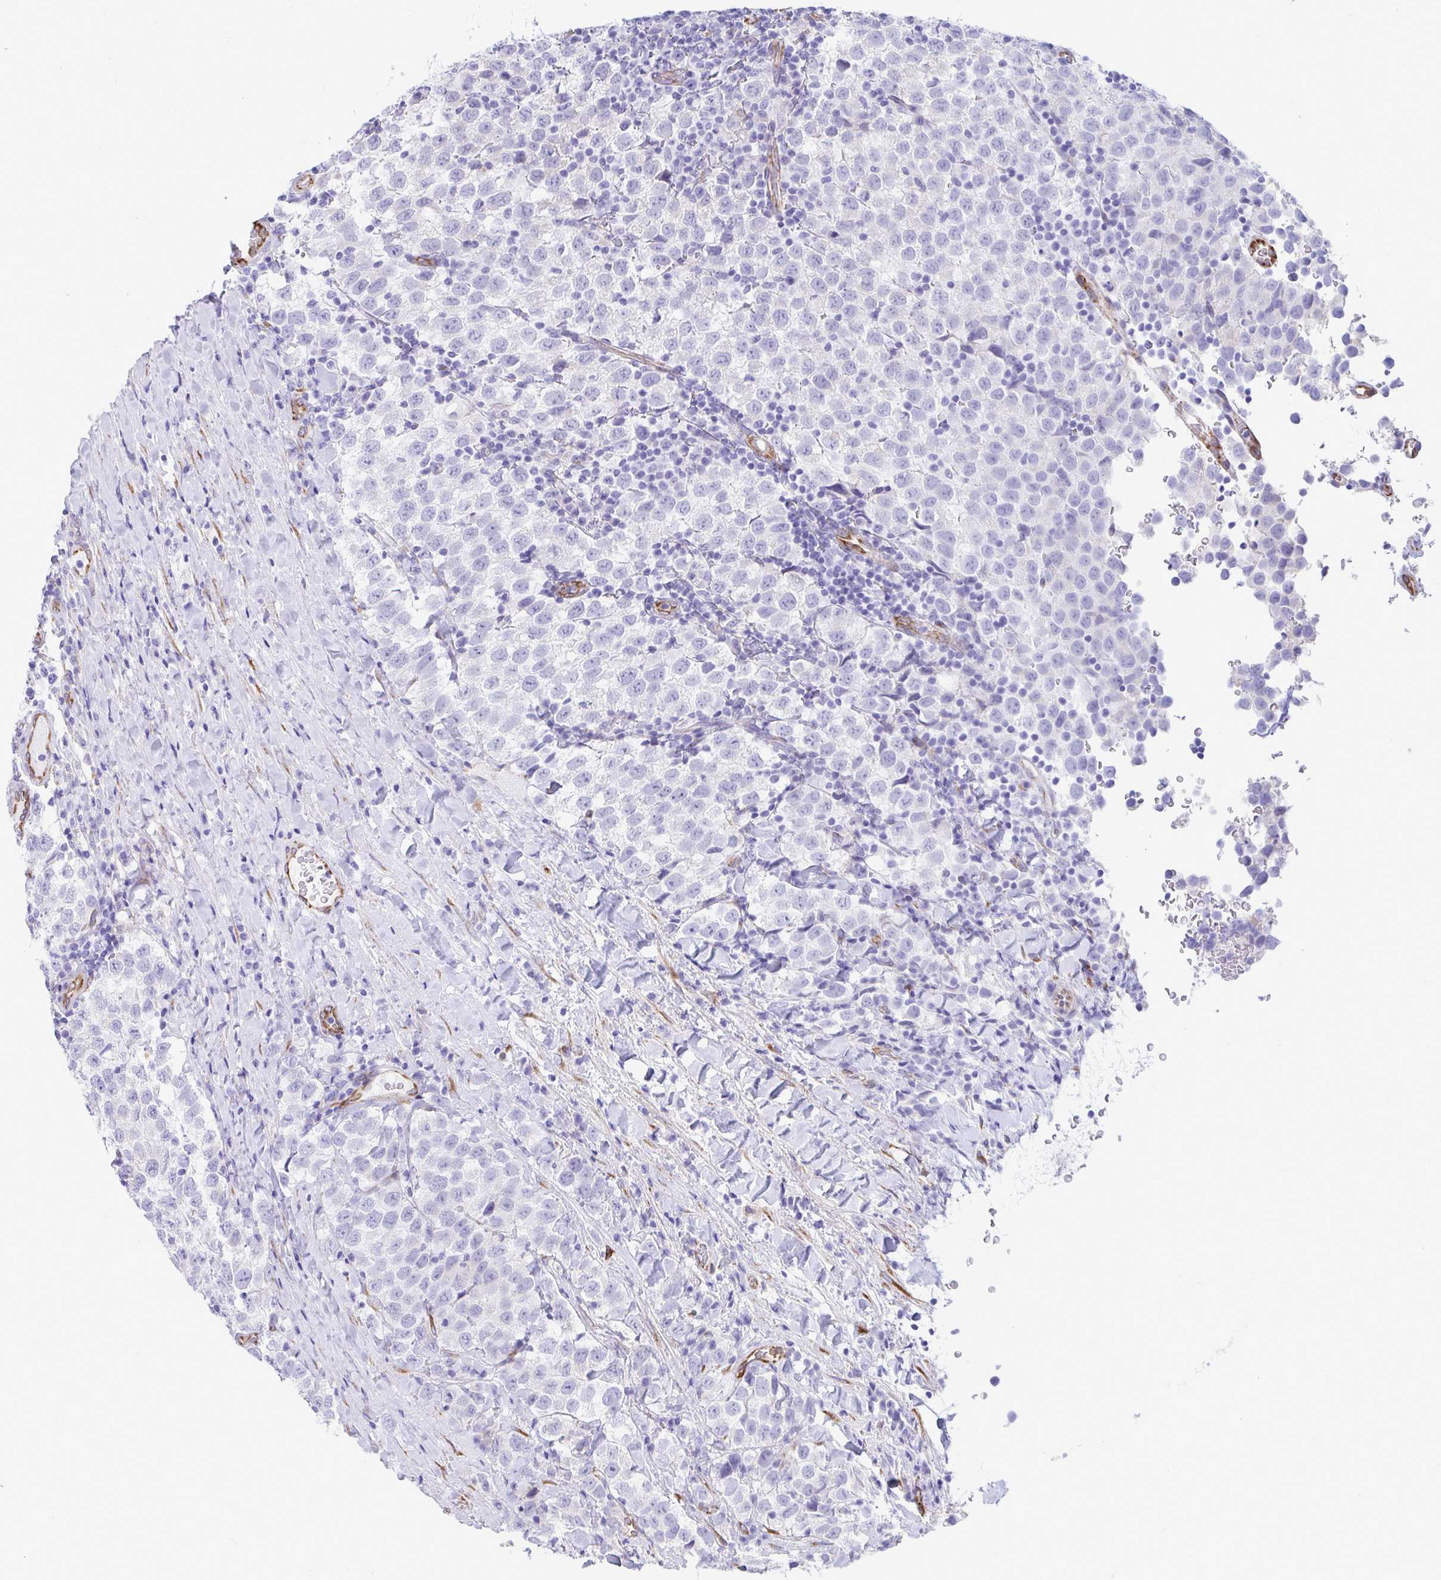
{"staining": {"intensity": "negative", "quantity": "none", "location": "none"}, "tissue": "testis cancer", "cell_type": "Tumor cells", "image_type": "cancer", "snomed": [{"axis": "morphology", "description": "Seminoma, NOS"}, {"axis": "topography", "description": "Testis"}], "caption": "An IHC micrograph of testis cancer (seminoma) is shown. There is no staining in tumor cells of testis cancer (seminoma).", "gene": "ASPH", "patient": {"sex": "male", "age": 34}}